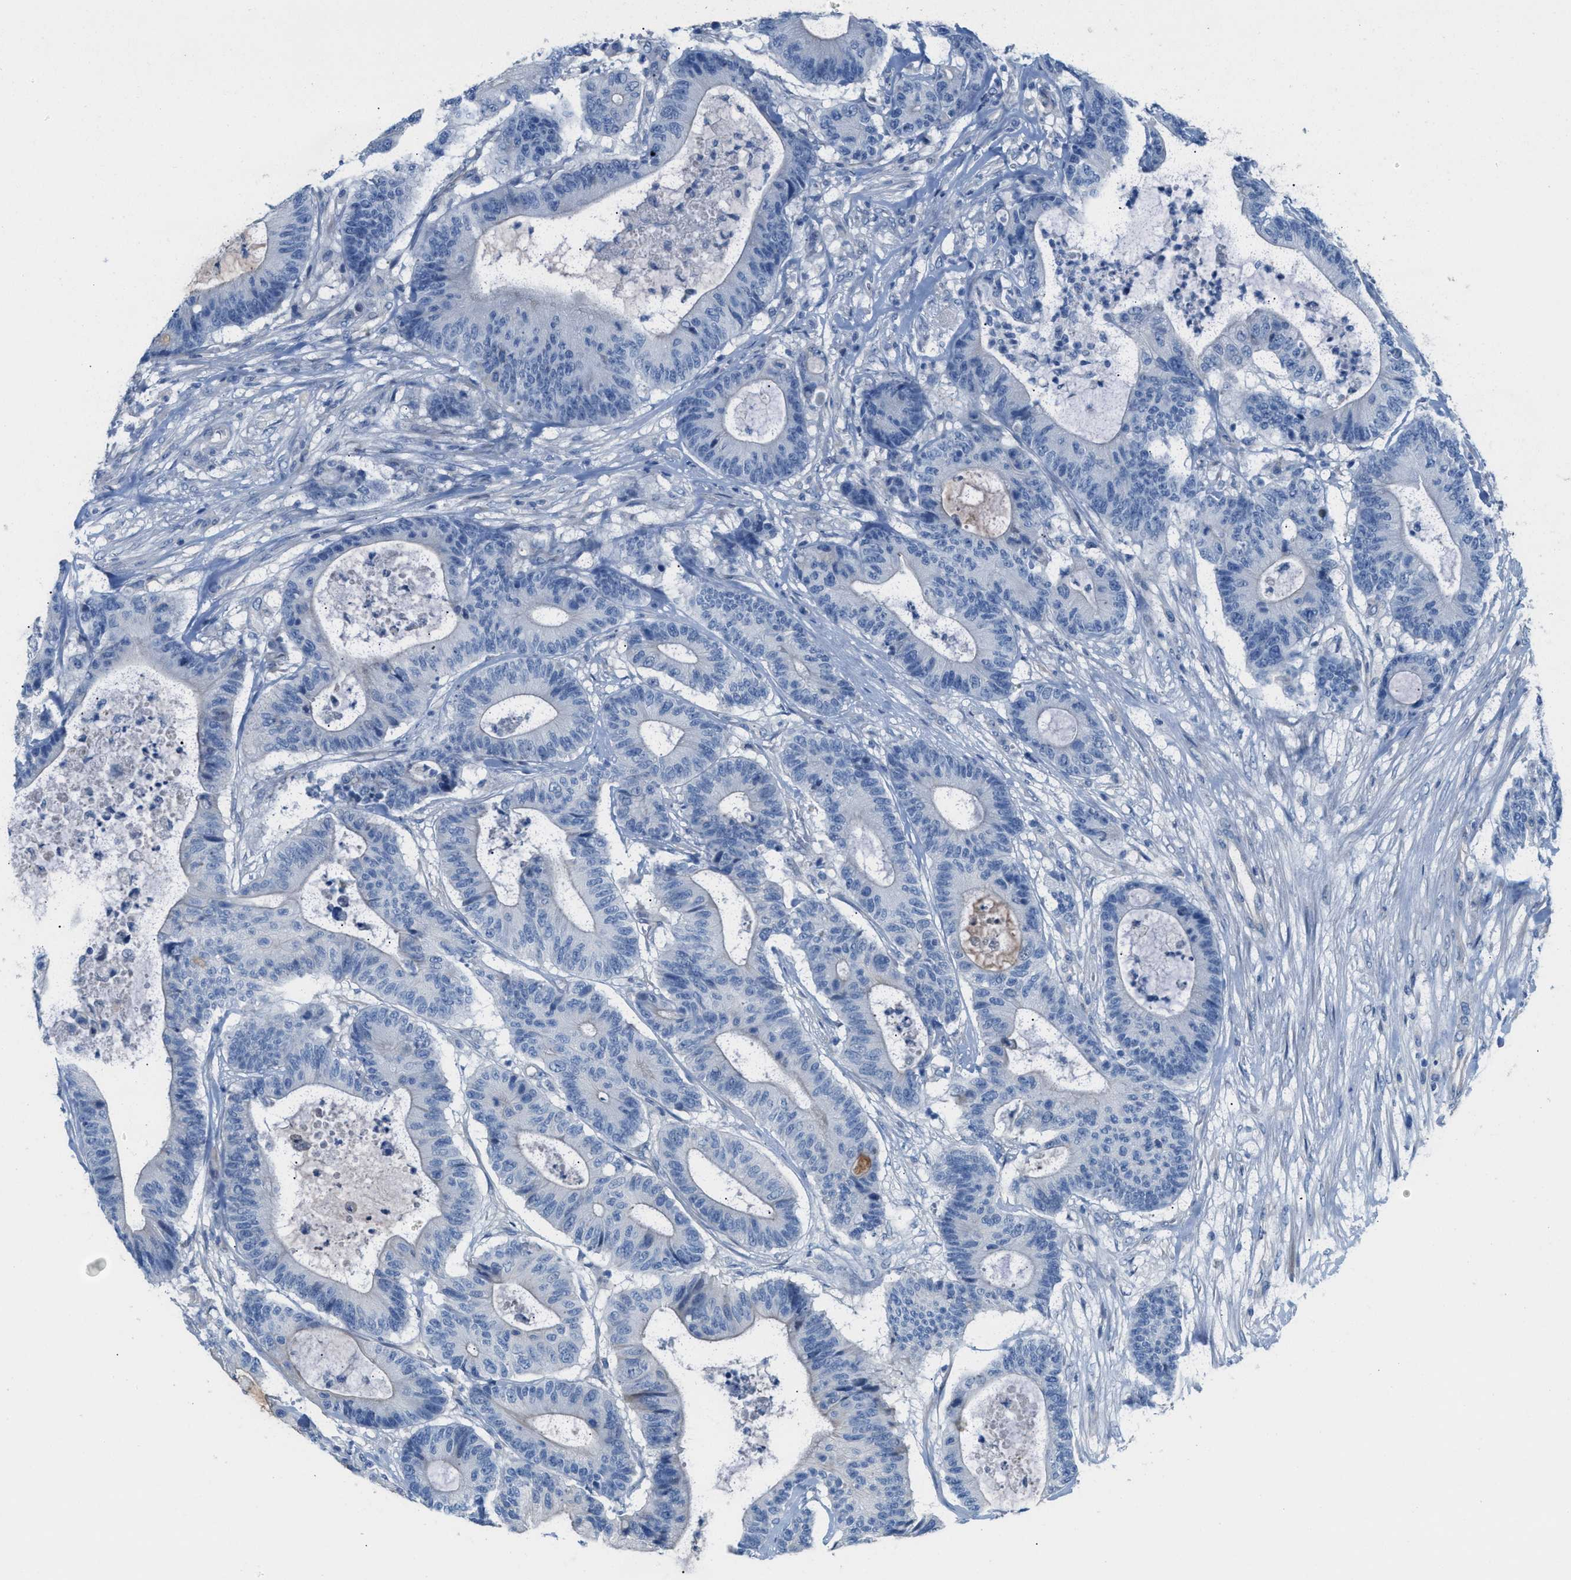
{"staining": {"intensity": "negative", "quantity": "none", "location": "none"}, "tissue": "colorectal cancer", "cell_type": "Tumor cells", "image_type": "cancer", "snomed": [{"axis": "morphology", "description": "Adenocarcinoma, NOS"}, {"axis": "topography", "description": "Colon"}], "caption": "Immunohistochemistry (IHC) histopathology image of human colorectal cancer stained for a protein (brown), which exhibits no expression in tumor cells. Brightfield microscopy of immunohistochemistry (IHC) stained with DAB (brown) and hematoxylin (blue), captured at high magnification.", "gene": "MPP3", "patient": {"sex": "female", "age": 84}}